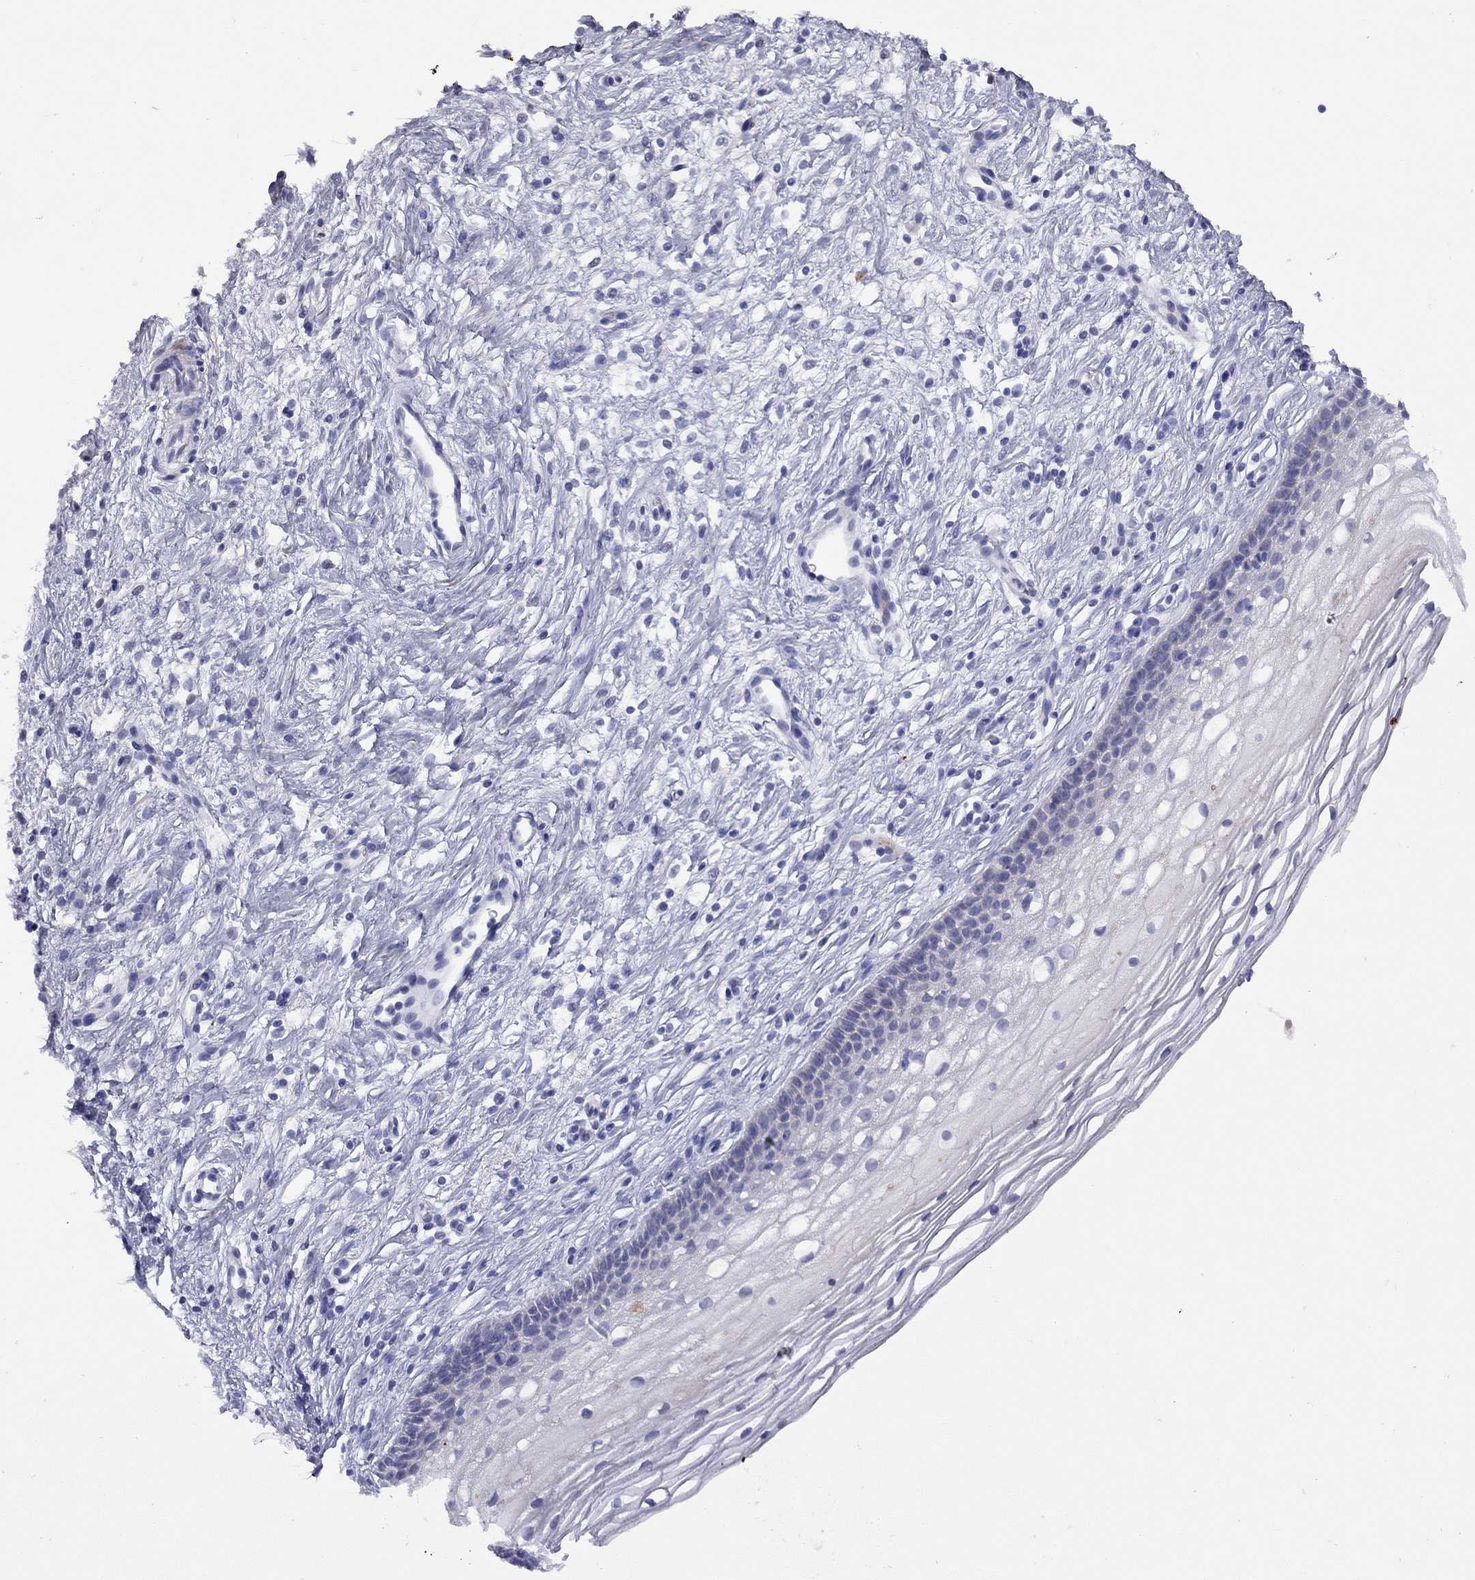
{"staining": {"intensity": "negative", "quantity": "none", "location": "none"}, "tissue": "cervix", "cell_type": "Squamous epithelial cells", "image_type": "normal", "snomed": [{"axis": "morphology", "description": "Normal tissue, NOS"}, {"axis": "topography", "description": "Cervix"}], "caption": "Immunohistochemical staining of normal human cervix demonstrates no significant positivity in squamous epithelial cells.", "gene": "GRIA2", "patient": {"sex": "female", "age": 39}}